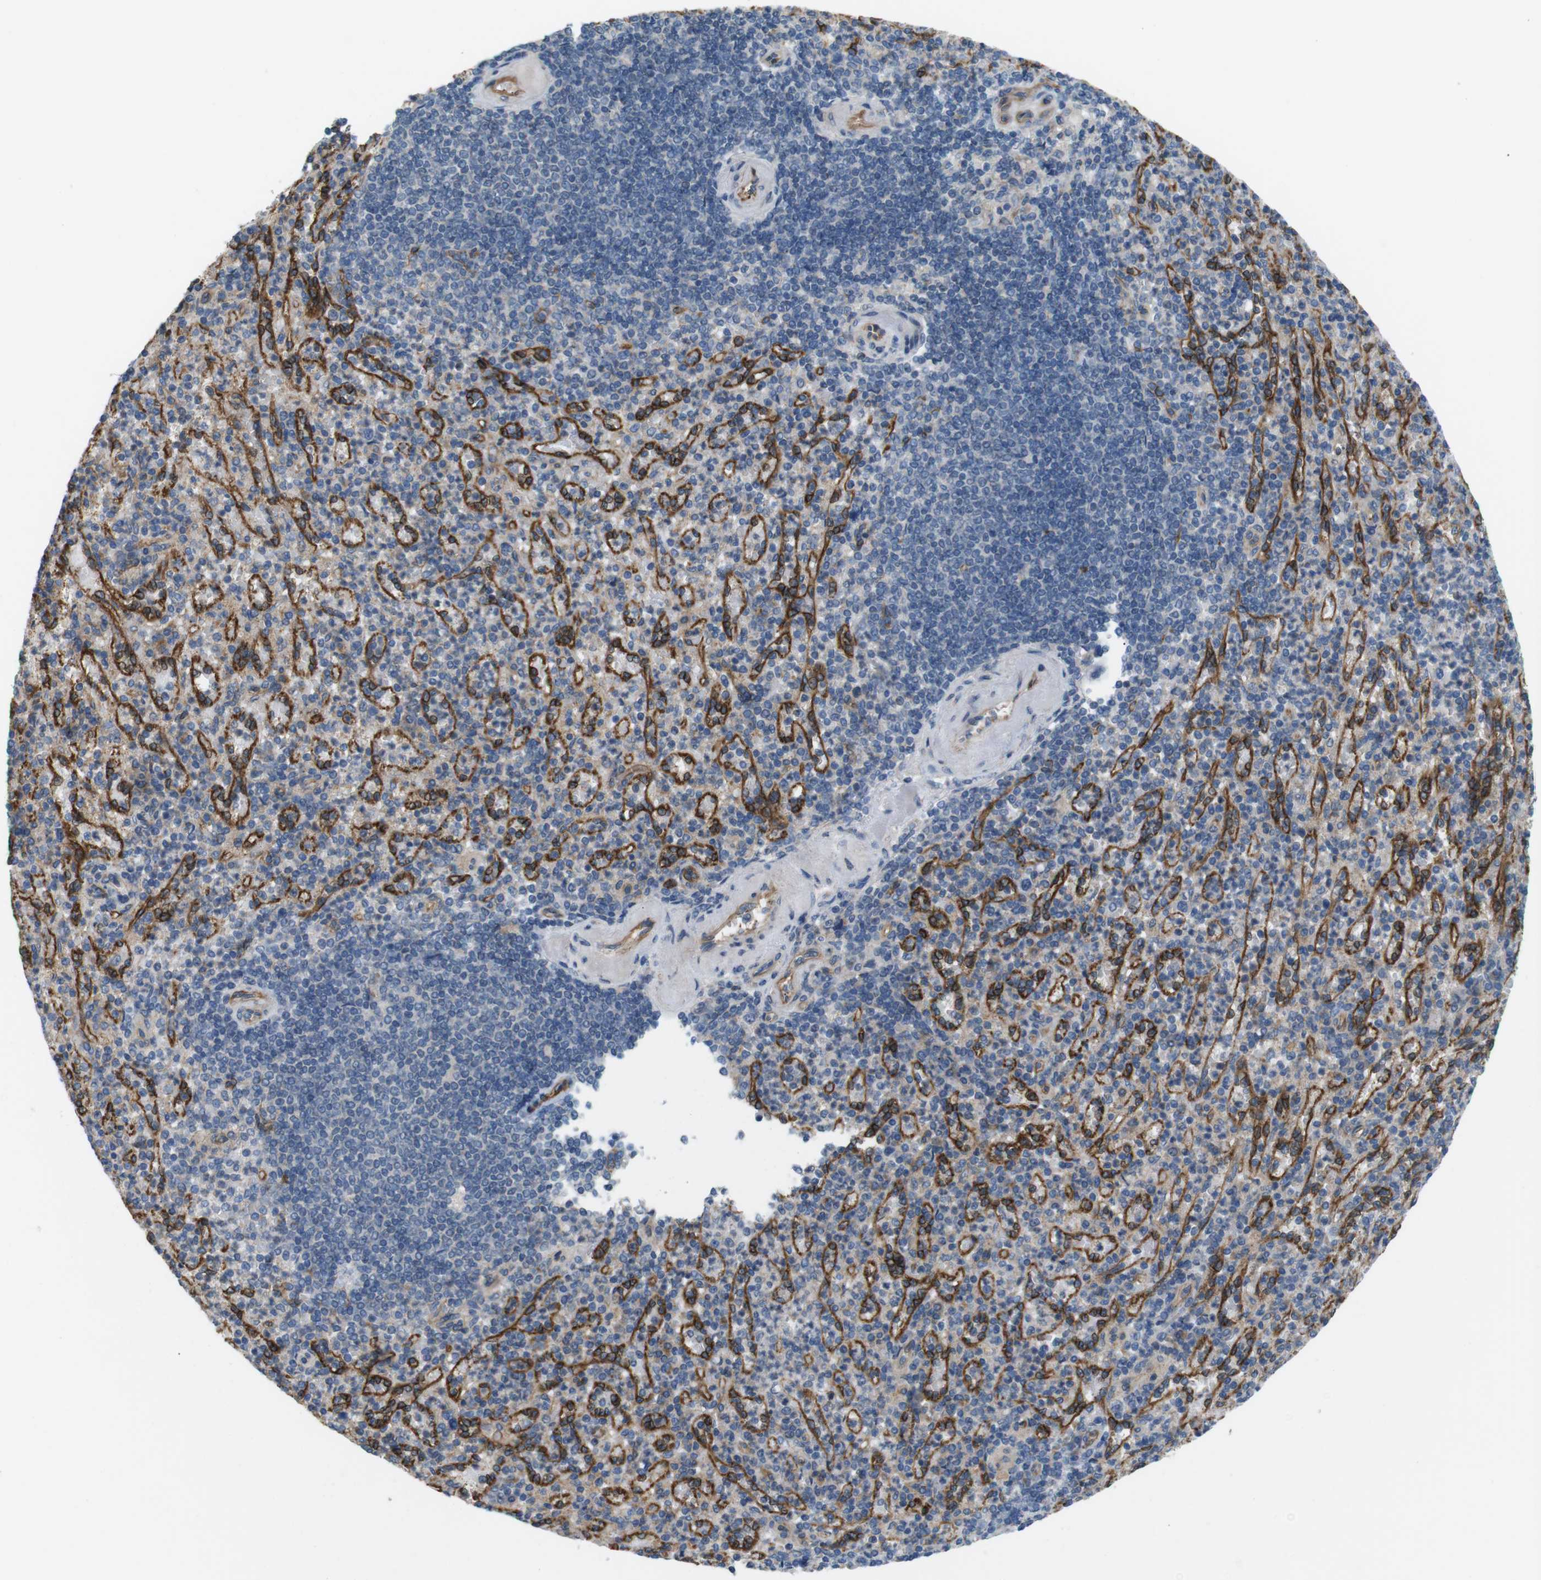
{"staining": {"intensity": "weak", "quantity": ">75%", "location": "cytoplasmic/membranous"}, "tissue": "spleen", "cell_type": "Cells in red pulp", "image_type": "normal", "snomed": [{"axis": "morphology", "description": "Normal tissue, NOS"}, {"axis": "topography", "description": "Spleen"}], "caption": "This micrograph demonstrates immunohistochemistry staining of benign human spleen, with low weak cytoplasmic/membranous expression in approximately >75% of cells in red pulp.", "gene": "BVES", "patient": {"sex": "female", "age": 74}}